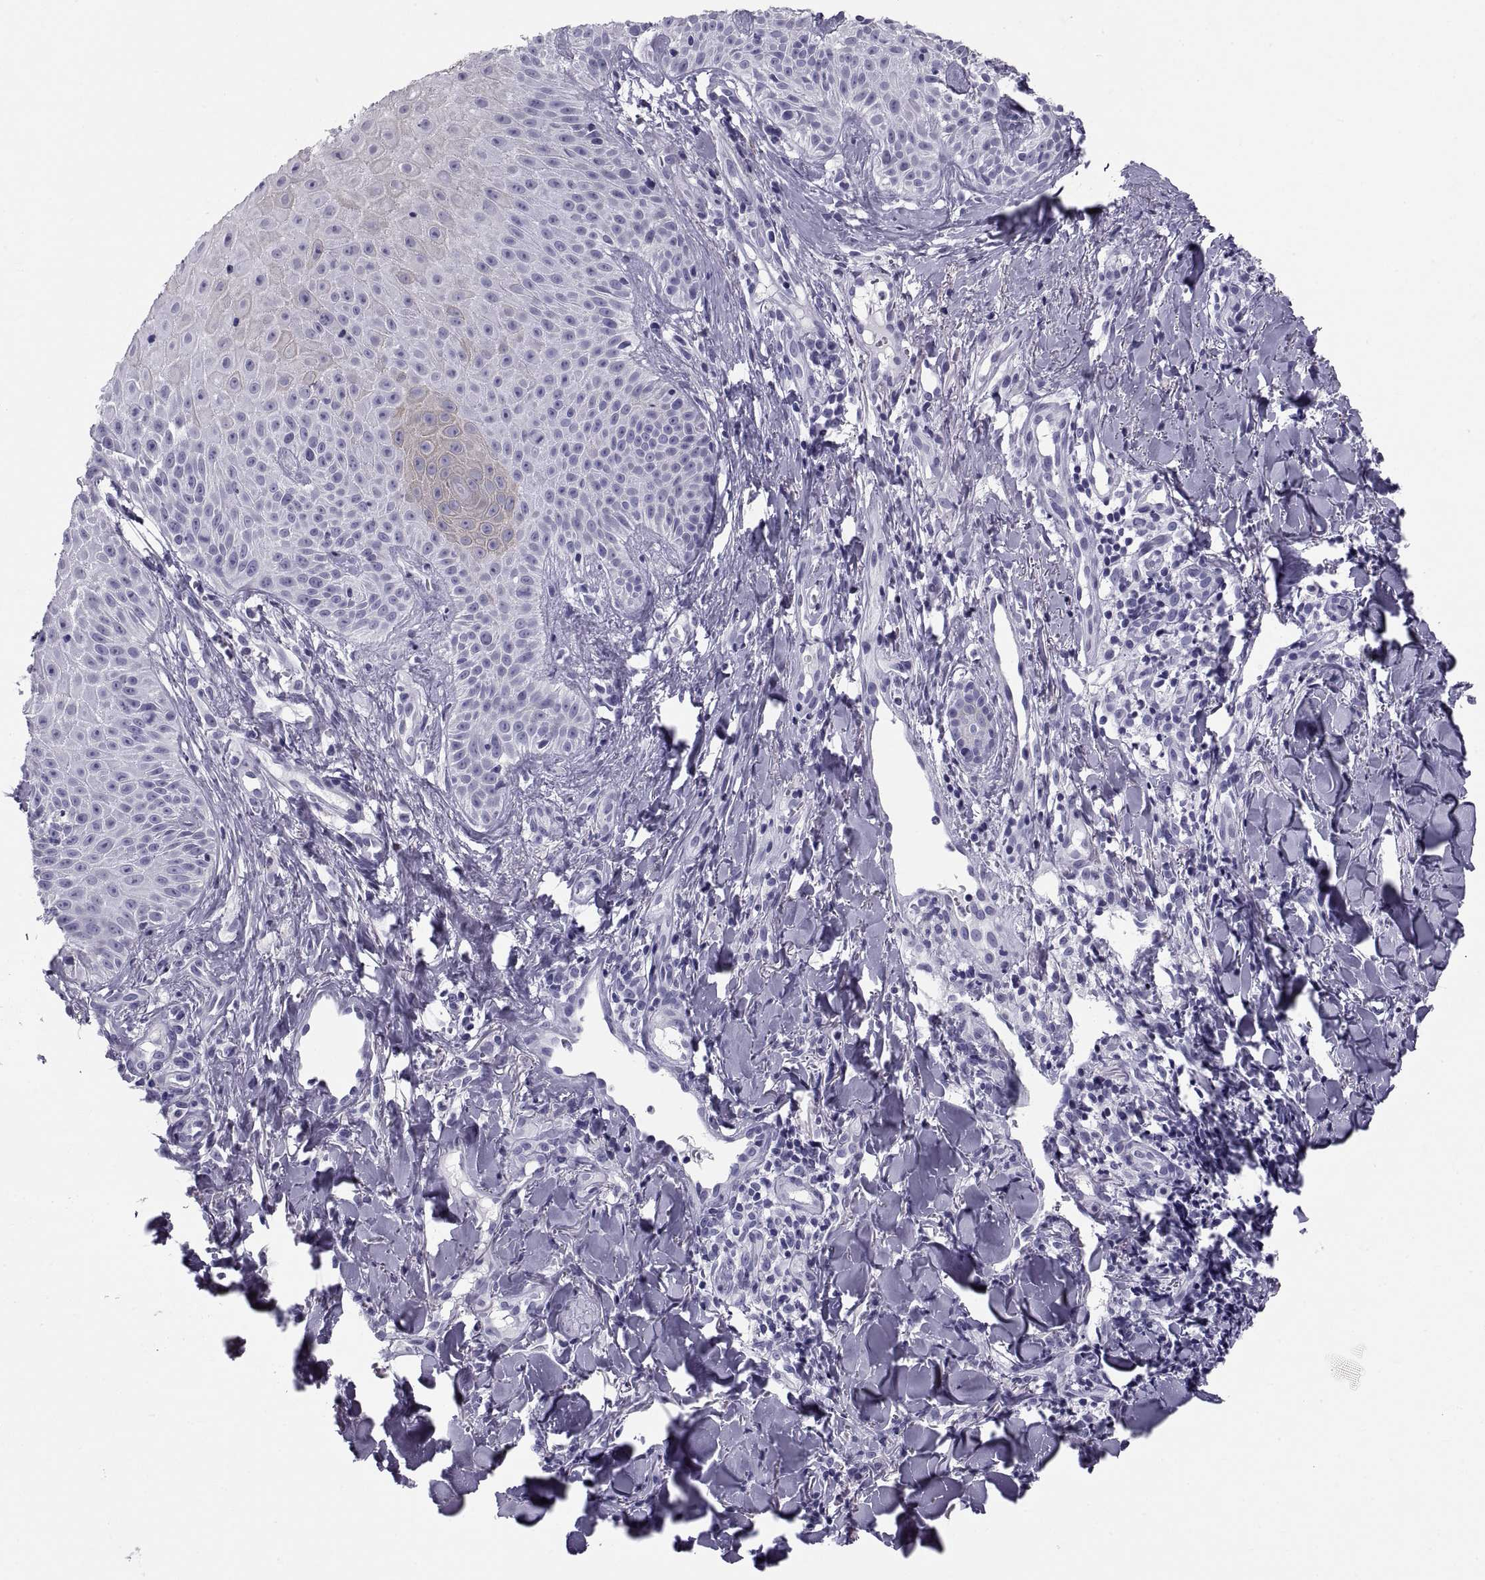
{"staining": {"intensity": "negative", "quantity": "none", "location": "none"}, "tissue": "melanoma", "cell_type": "Tumor cells", "image_type": "cancer", "snomed": [{"axis": "morphology", "description": "Malignant melanoma, NOS"}, {"axis": "topography", "description": "Skin"}], "caption": "The photomicrograph shows no staining of tumor cells in malignant melanoma. Brightfield microscopy of IHC stained with DAB (3,3'-diaminobenzidine) (brown) and hematoxylin (blue), captured at high magnification.", "gene": "CRISP1", "patient": {"sex": "male", "age": 67}}